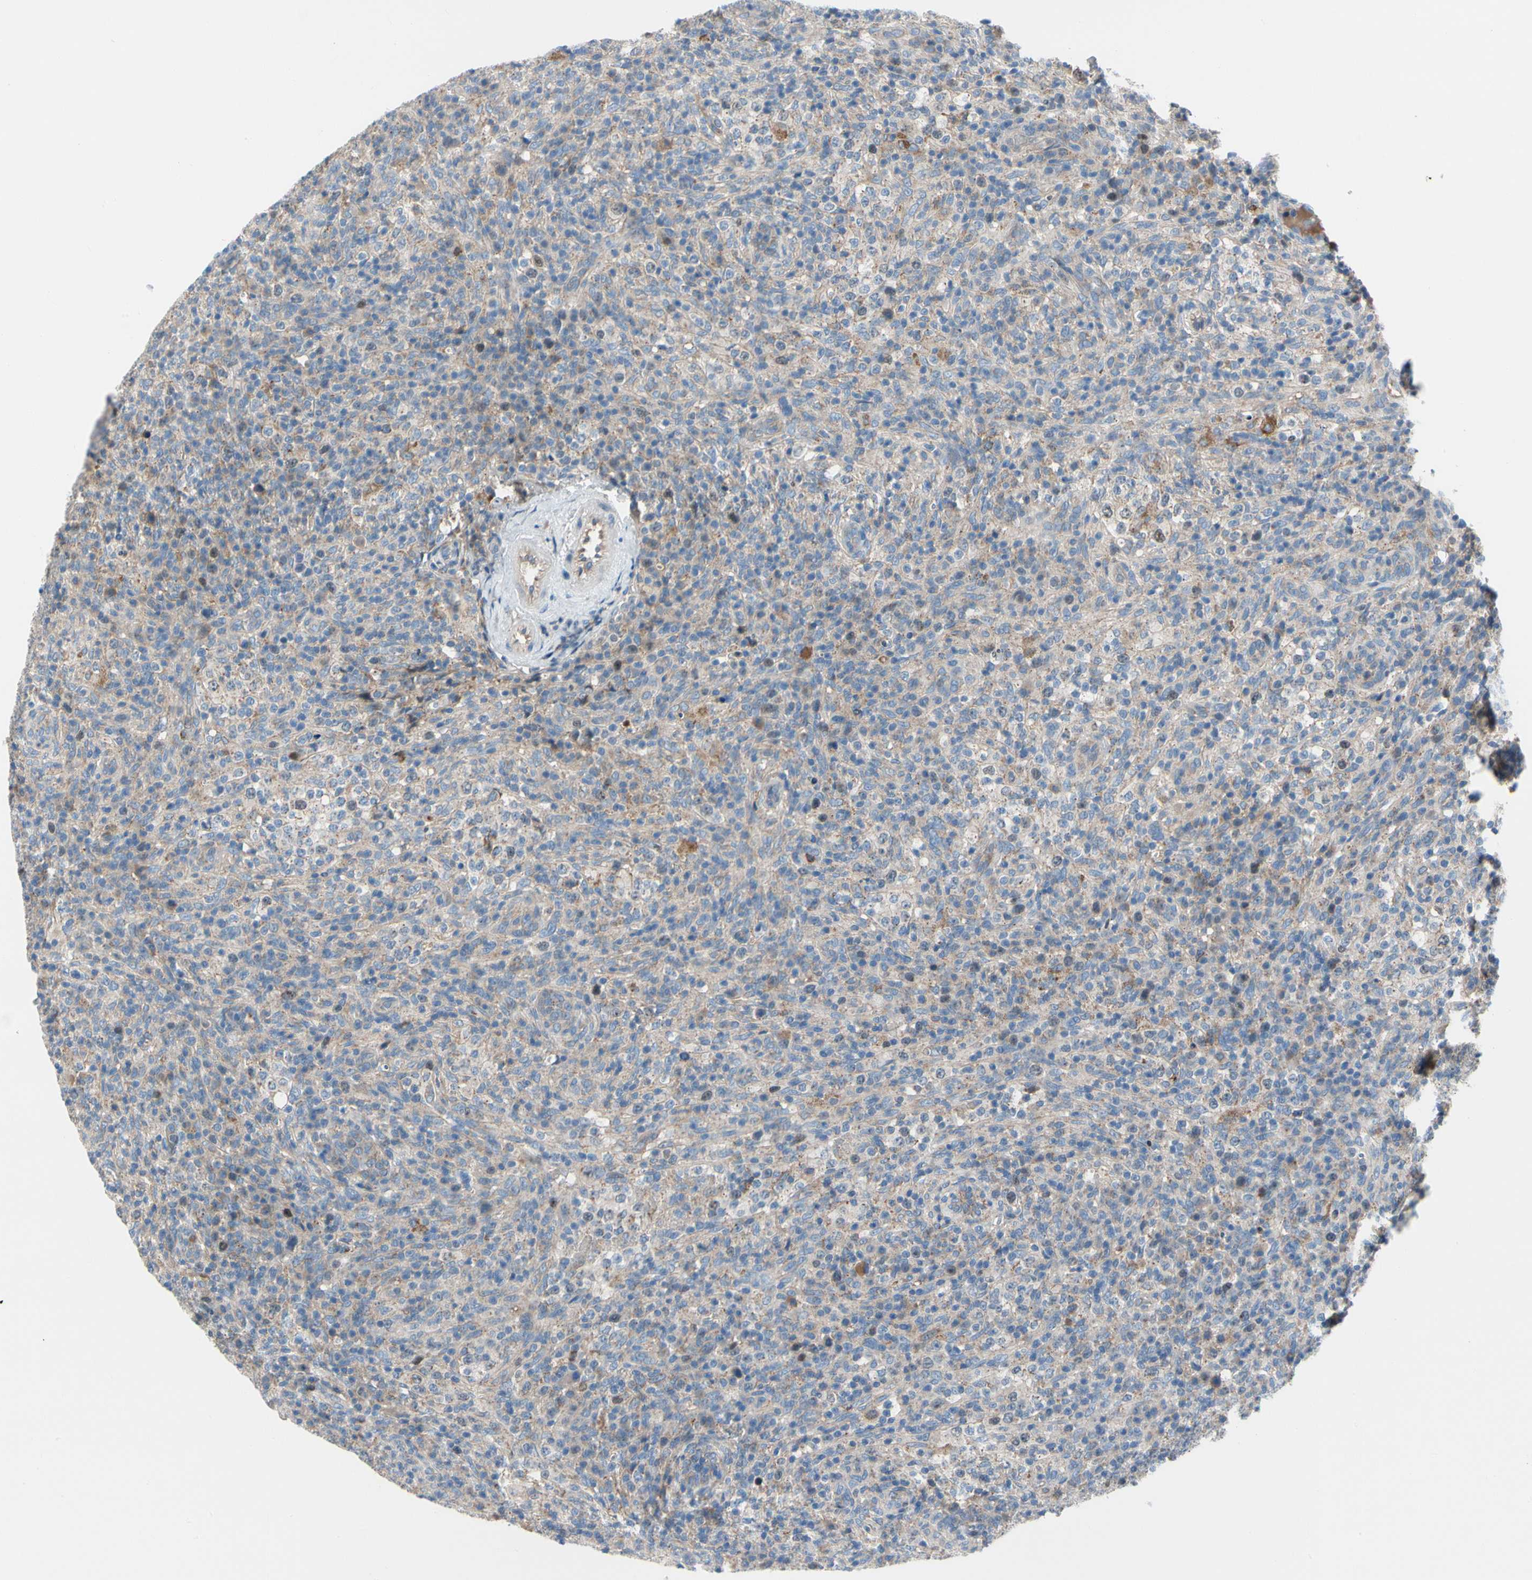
{"staining": {"intensity": "weak", "quantity": "<25%", "location": "cytoplasmic/membranous"}, "tissue": "lymphoma", "cell_type": "Tumor cells", "image_type": "cancer", "snomed": [{"axis": "morphology", "description": "Malignant lymphoma, non-Hodgkin's type, High grade"}, {"axis": "topography", "description": "Lymph node"}], "caption": "A photomicrograph of human malignant lymphoma, non-Hodgkin's type (high-grade) is negative for staining in tumor cells.", "gene": "HJURP", "patient": {"sex": "female", "age": 76}}